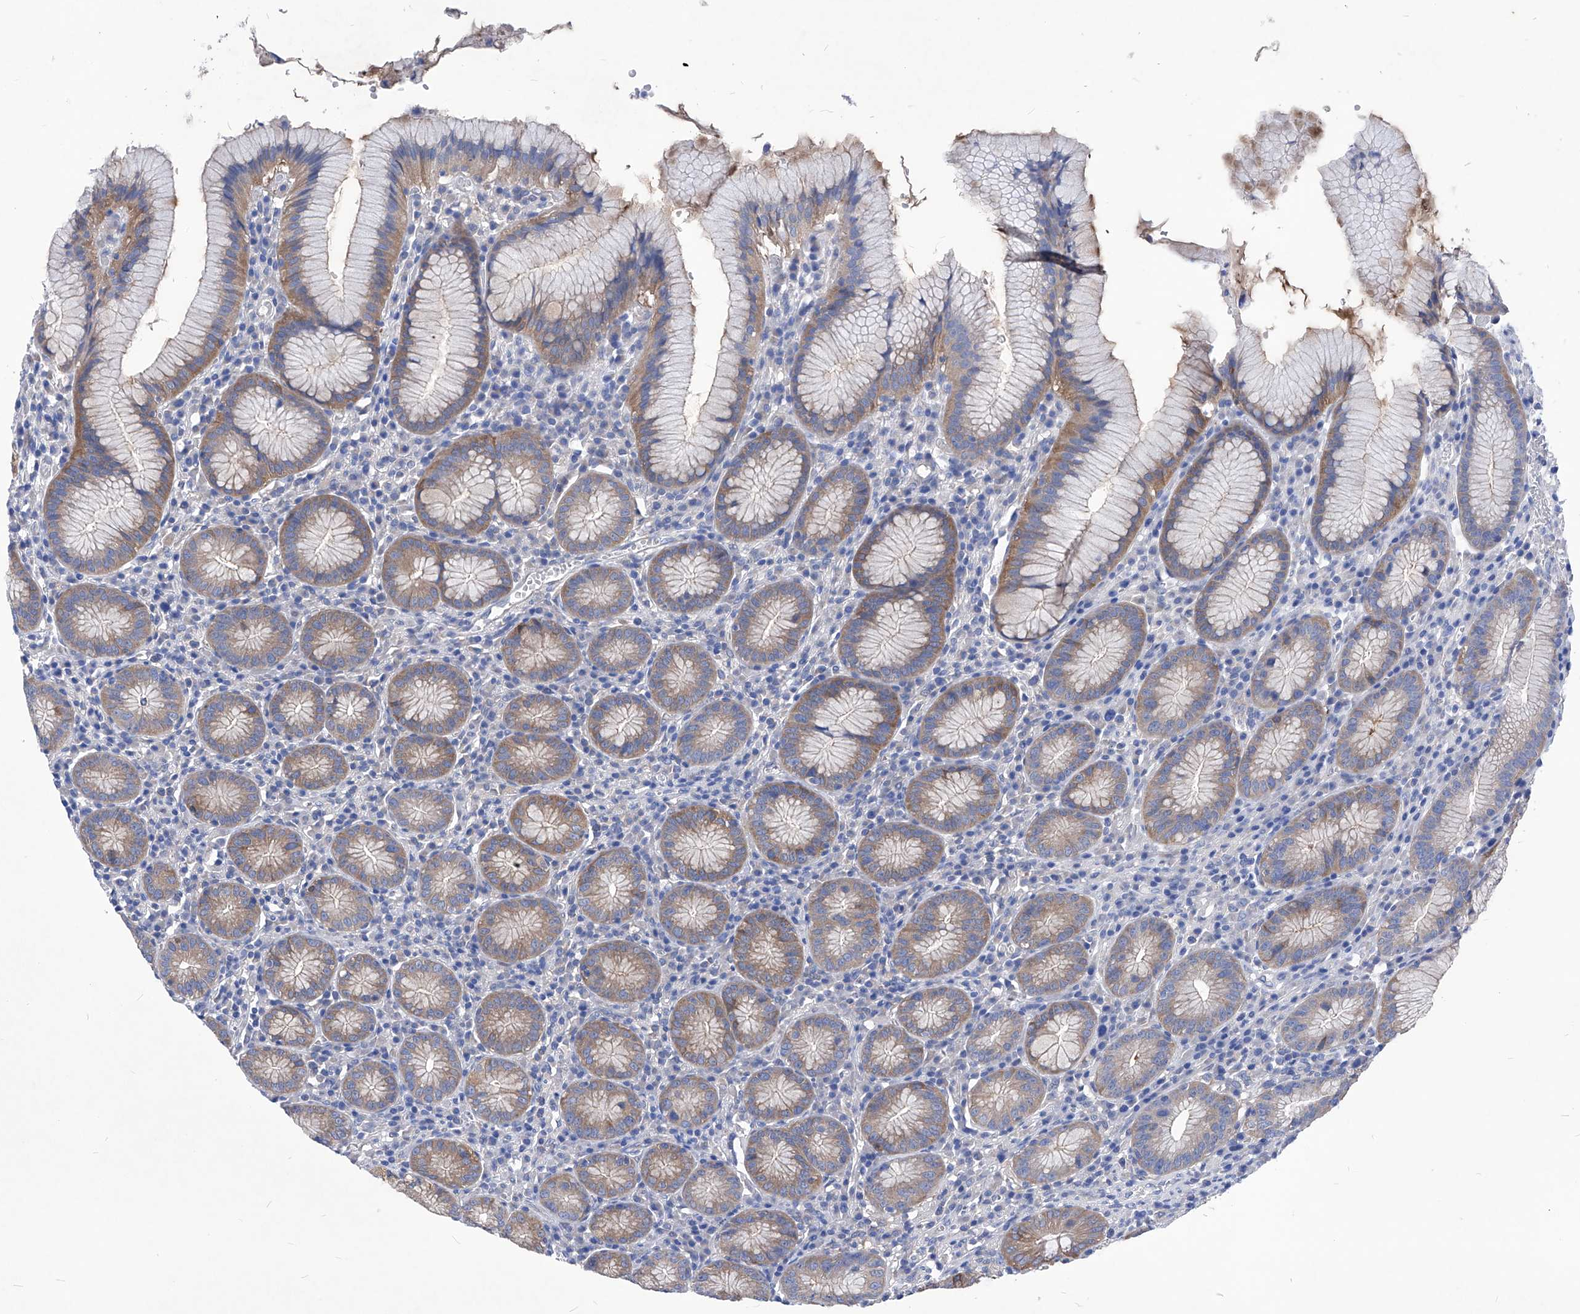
{"staining": {"intensity": "moderate", "quantity": "25%-75%", "location": "cytoplasmic/membranous"}, "tissue": "stomach", "cell_type": "Glandular cells", "image_type": "normal", "snomed": [{"axis": "morphology", "description": "Normal tissue, NOS"}, {"axis": "topography", "description": "Stomach"}], "caption": "A histopathology image showing moderate cytoplasmic/membranous staining in about 25%-75% of glandular cells in benign stomach, as visualized by brown immunohistochemical staining.", "gene": "XPNPEP1", "patient": {"sex": "male", "age": 55}}